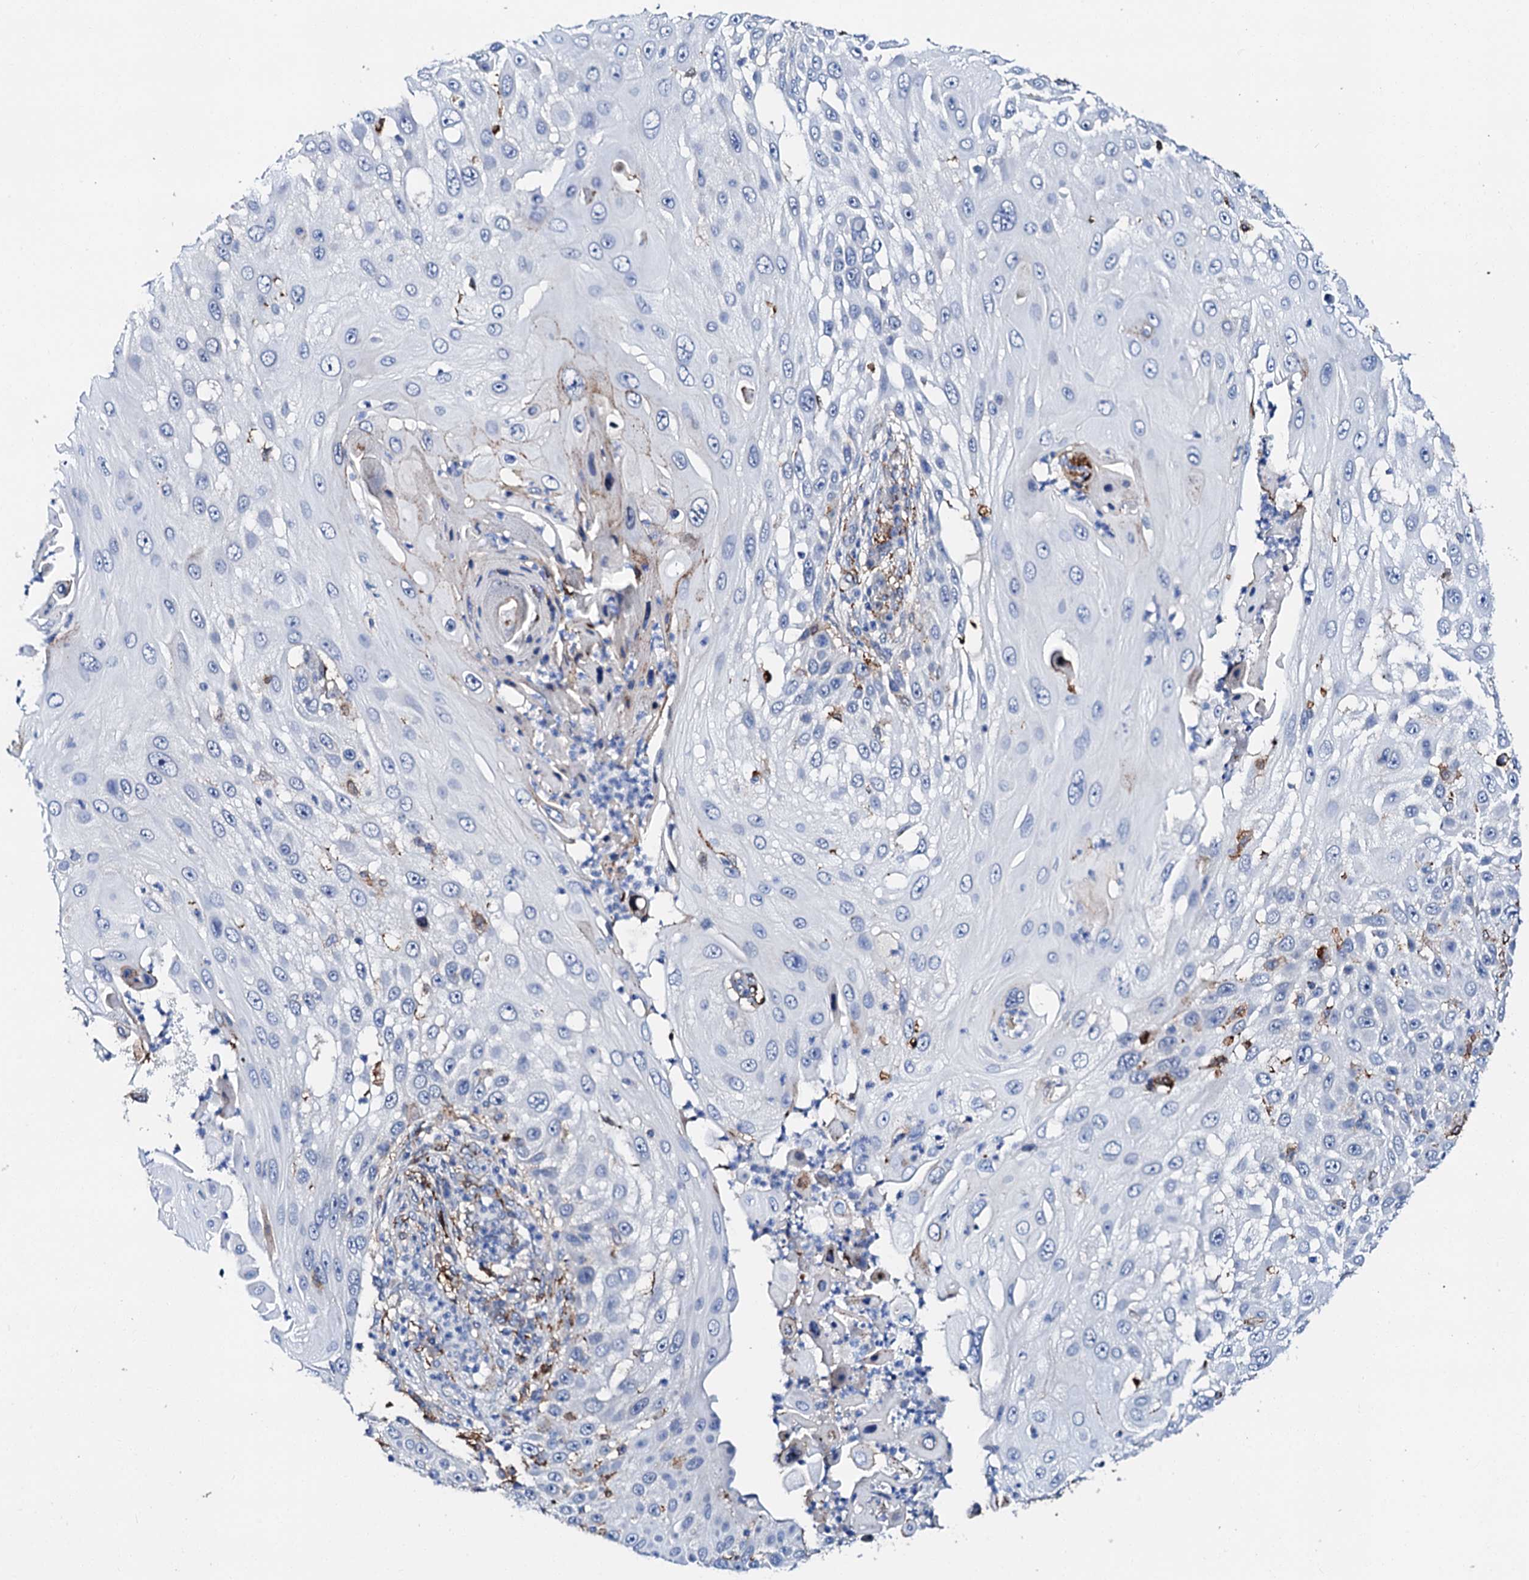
{"staining": {"intensity": "negative", "quantity": "none", "location": "none"}, "tissue": "skin cancer", "cell_type": "Tumor cells", "image_type": "cancer", "snomed": [{"axis": "morphology", "description": "Squamous cell carcinoma, NOS"}, {"axis": "topography", "description": "Skin"}], "caption": "Immunohistochemistry of skin cancer reveals no positivity in tumor cells.", "gene": "MED13L", "patient": {"sex": "female", "age": 44}}